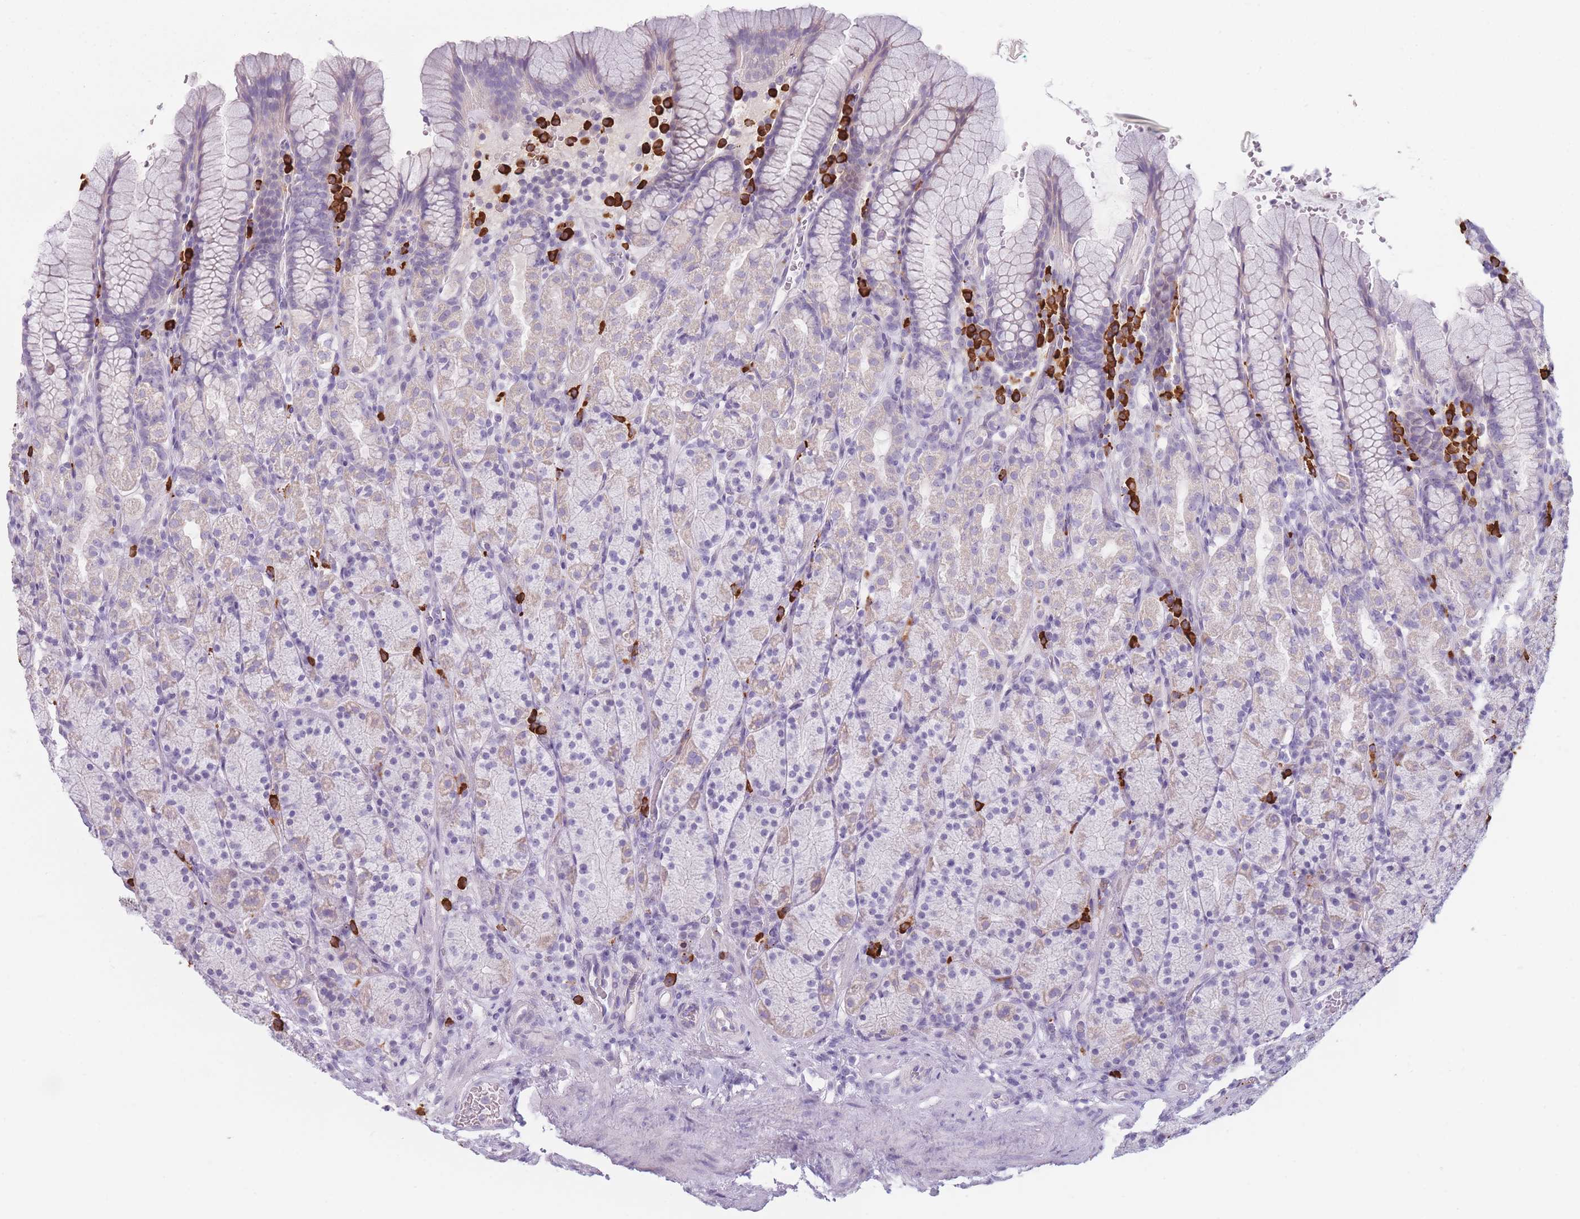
{"staining": {"intensity": "weak", "quantity": "<25%", "location": "cytoplasmic/membranous"}, "tissue": "stomach", "cell_type": "Glandular cells", "image_type": "normal", "snomed": [{"axis": "morphology", "description": "Normal tissue, NOS"}, {"axis": "topography", "description": "Stomach, upper"}, {"axis": "topography", "description": "Stomach"}], "caption": "Histopathology image shows no protein expression in glandular cells of normal stomach.", "gene": "PLEKHG2", "patient": {"sex": "male", "age": 62}}